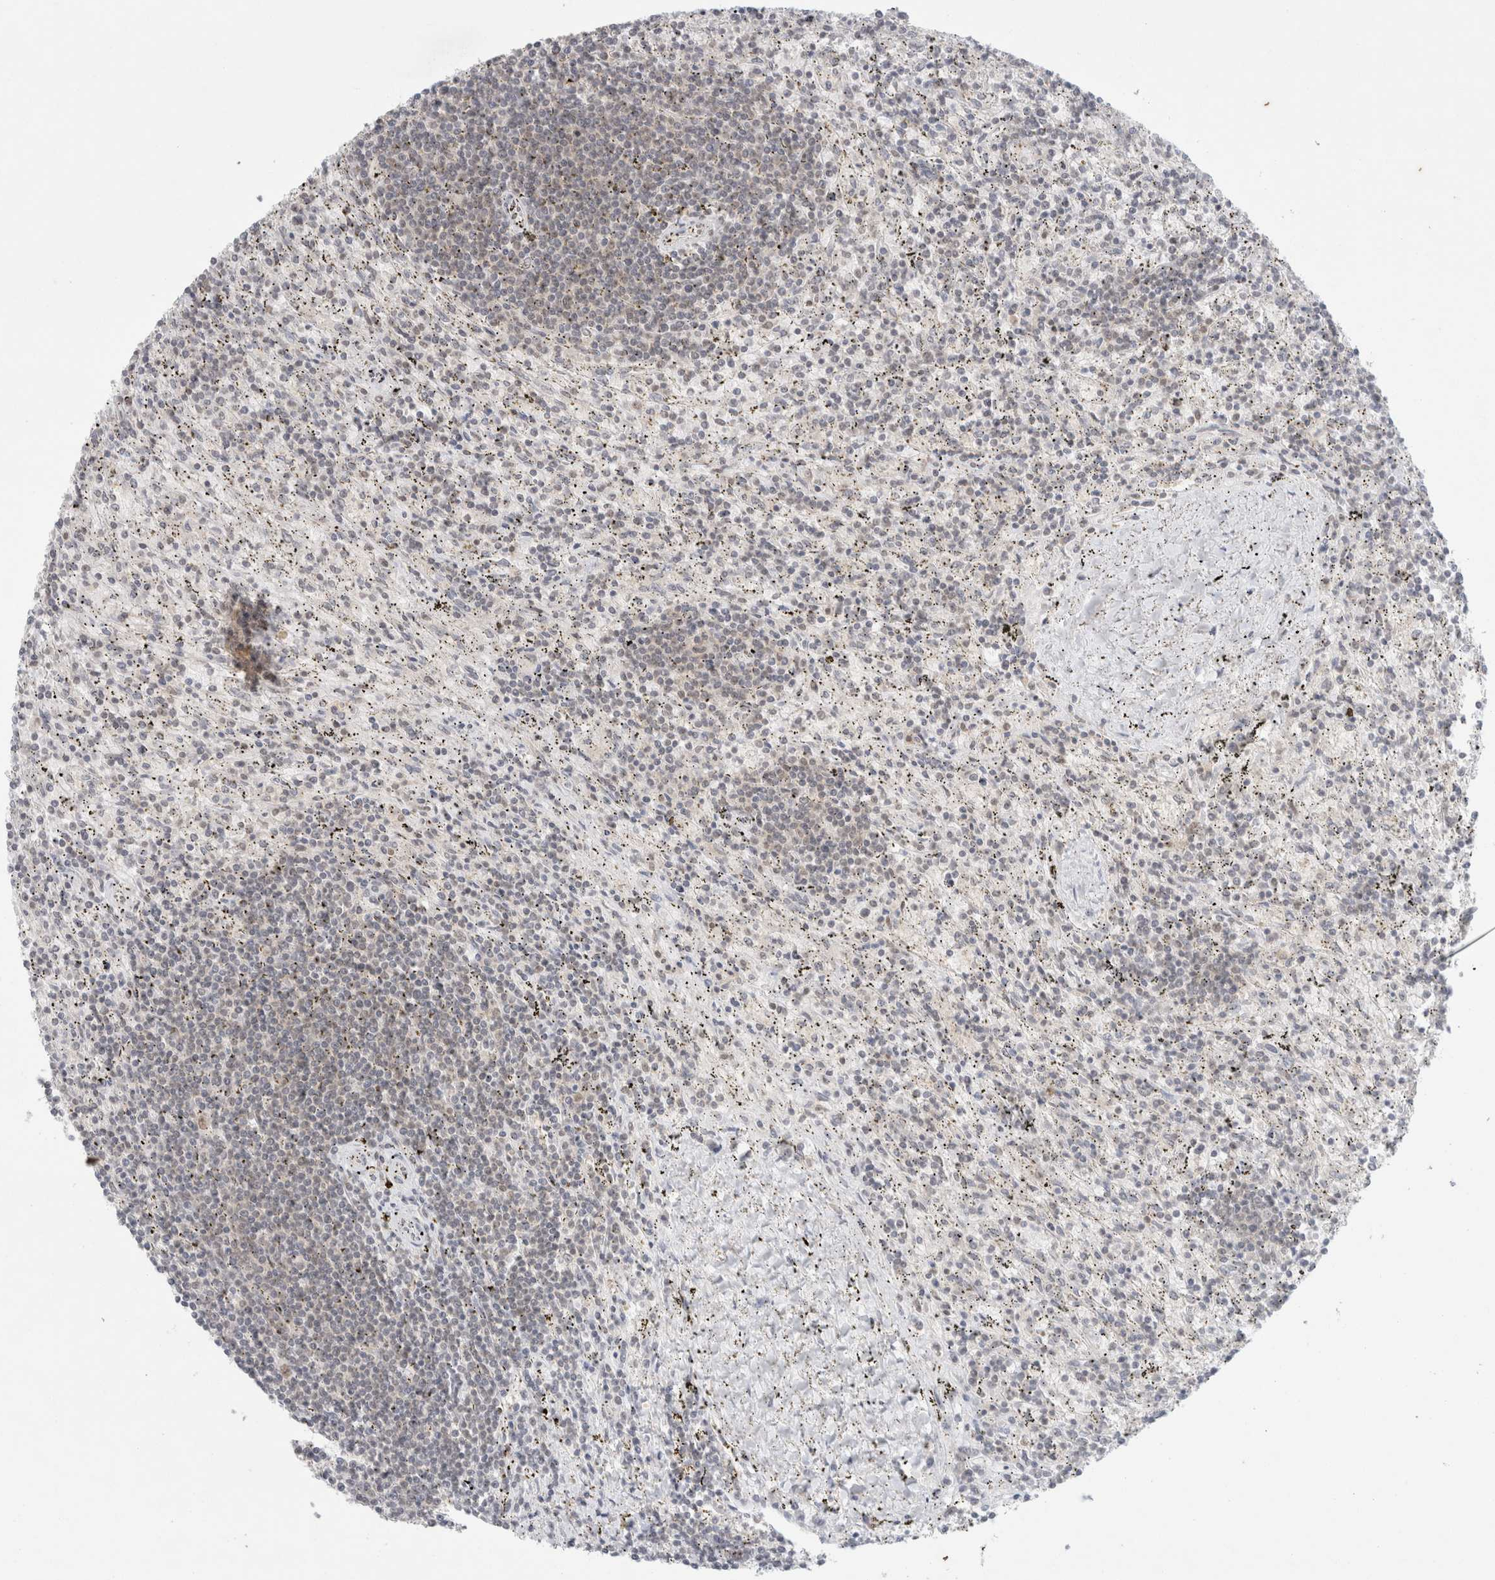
{"staining": {"intensity": "weak", "quantity": "<25%", "location": "cytoplasmic/membranous,nuclear"}, "tissue": "lymphoma", "cell_type": "Tumor cells", "image_type": "cancer", "snomed": [{"axis": "morphology", "description": "Malignant lymphoma, non-Hodgkin's type, Low grade"}, {"axis": "topography", "description": "Spleen"}], "caption": "Tumor cells show no significant protein staining in malignant lymphoma, non-Hodgkin's type (low-grade).", "gene": "FBXO42", "patient": {"sex": "male", "age": 76}}